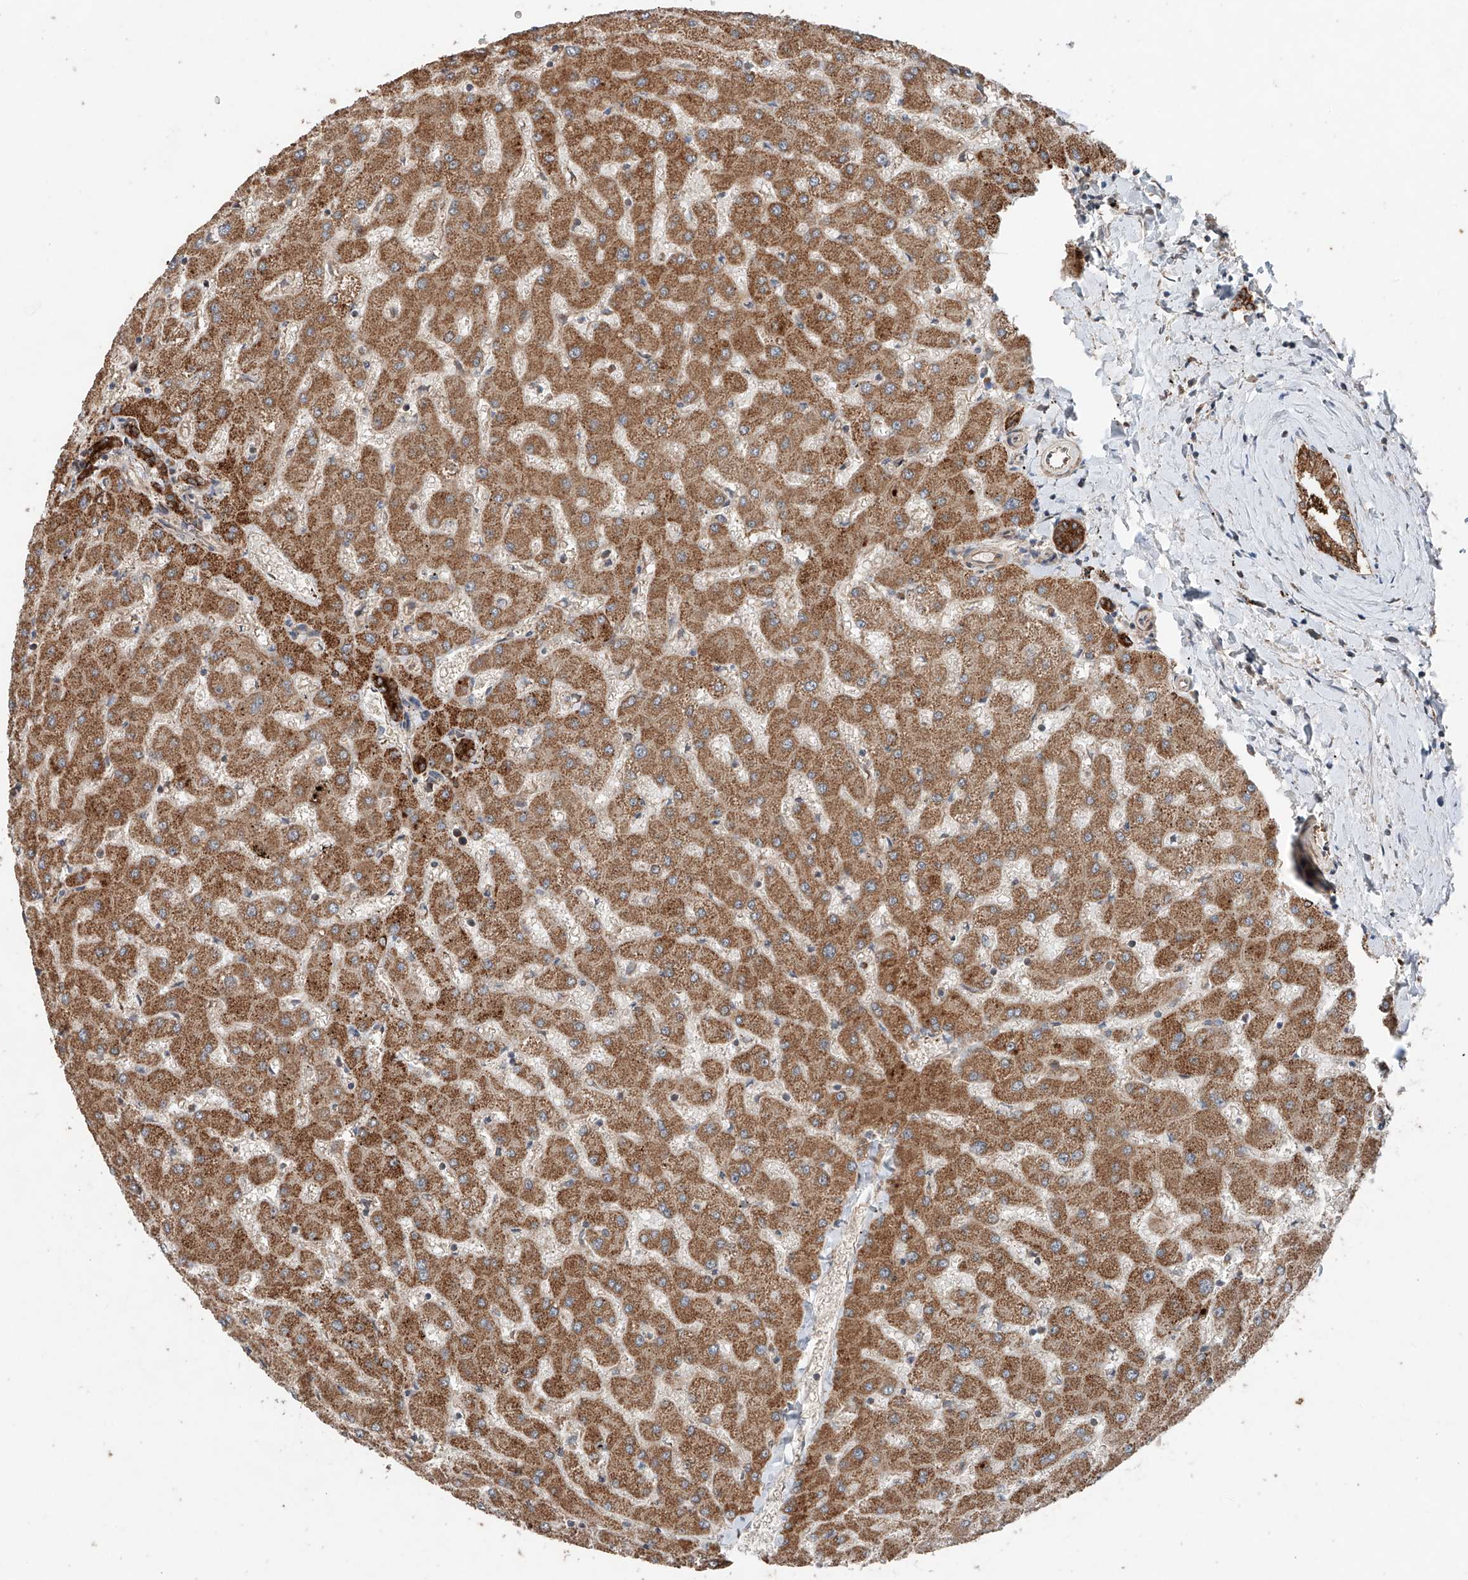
{"staining": {"intensity": "strong", "quantity": ">75%", "location": "cytoplasmic/membranous"}, "tissue": "liver", "cell_type": "Cholangiocytes", "image_type": "normal", "snomed": [{"axis": "morphology", "description": "Normal tissue, NOS"}, {"axis": "topography", "description": "Liver"}], "caption": "Immunohistochemistry (IHC) of benign human liver exhibits high levels of strong cytoplasmic/membranous positivity in about >75% of cholangiocytes. Using DAB (brown) and hematoxylin (blue) stains, captured at high magnification using brightfield microscopy.", "gene": "AP4B1", "patient": {"sex": "female", "age": 63}}